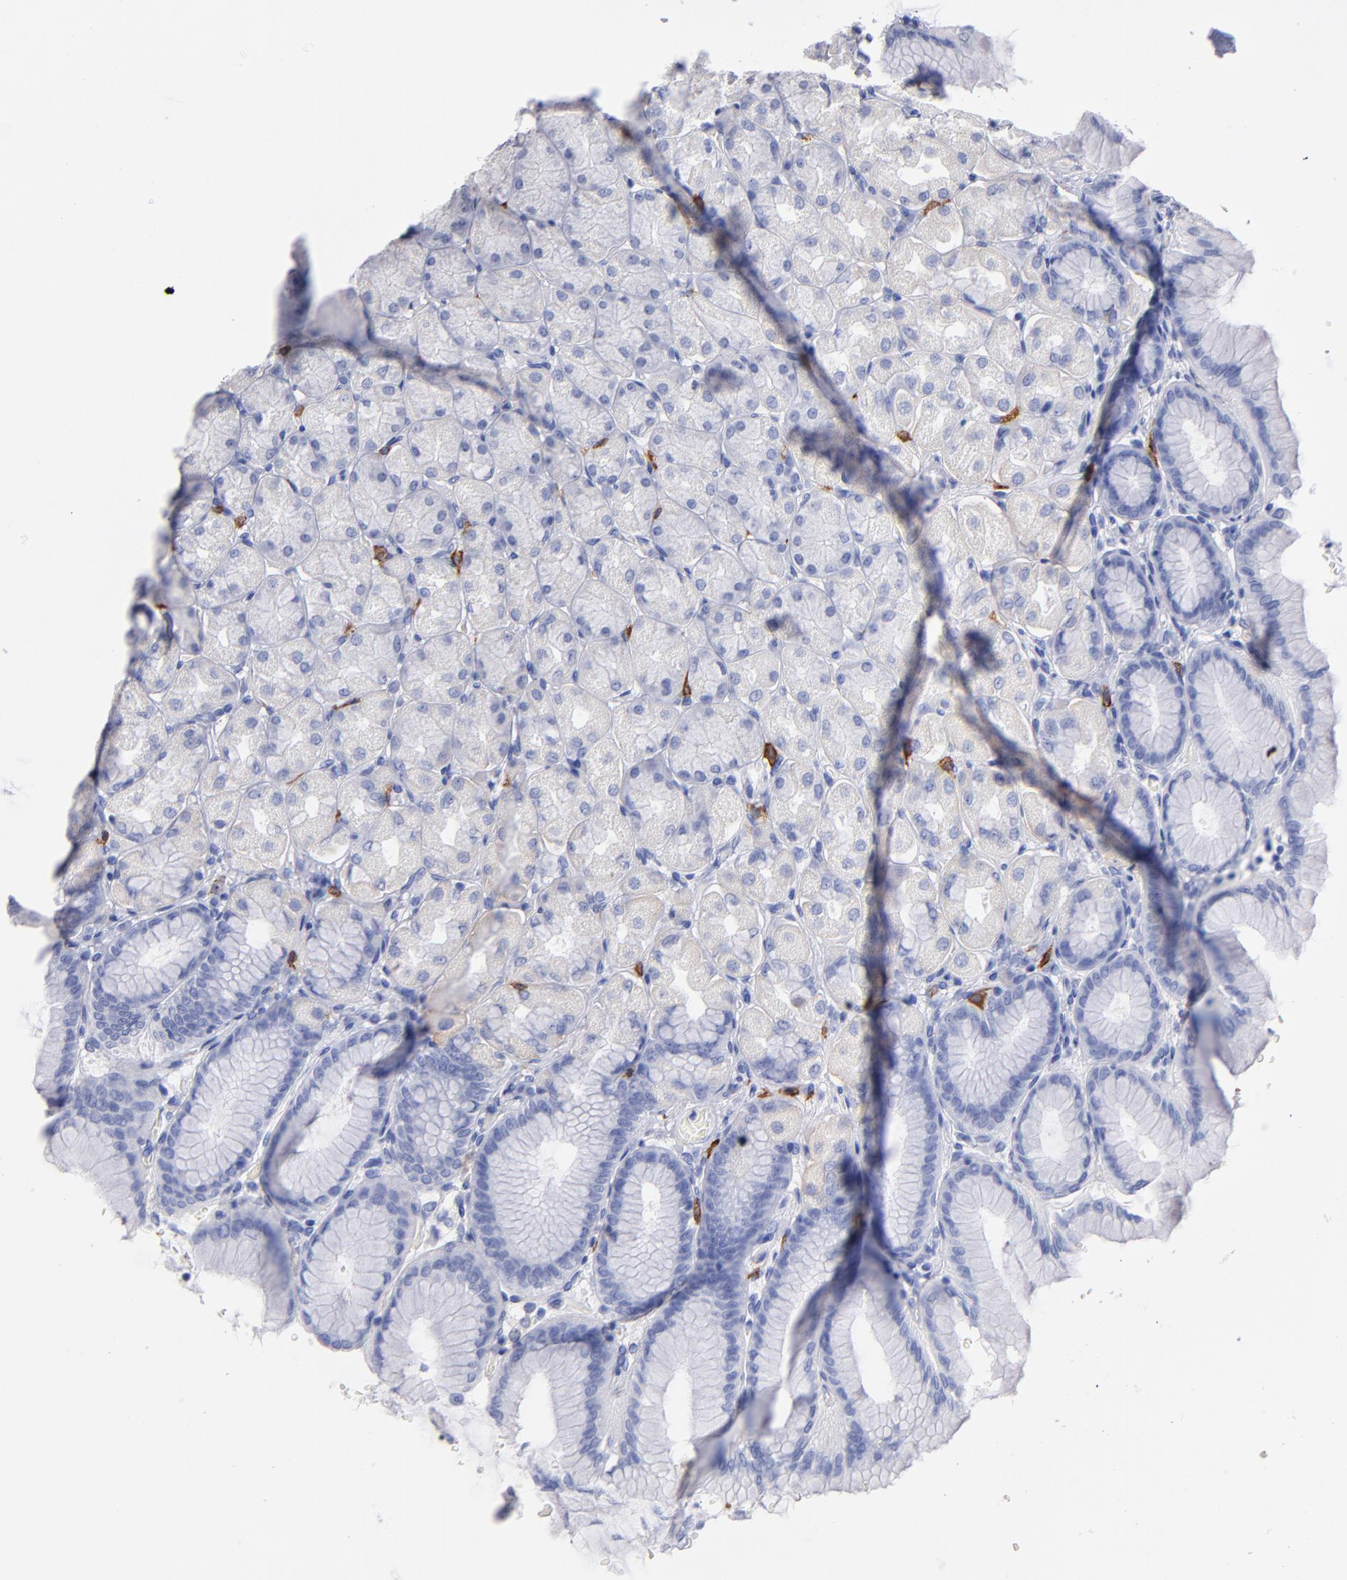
{"staining": {"intensity": "negative", "quantity": "none", "location": "none"}, "tissue": "stomach", "cell_type": "Glandular cells", "image_type": "normal", "snomed": [{"axis": "morphology", "description": "Normal tissue, NOS"}, {"axis": "topography", "description": "Stomach, upper"}], "caption": "Glandular cells show no significant expression in benign stomach.", "gene": "KIT", "patient": {"sex": "female", "age": 56}}